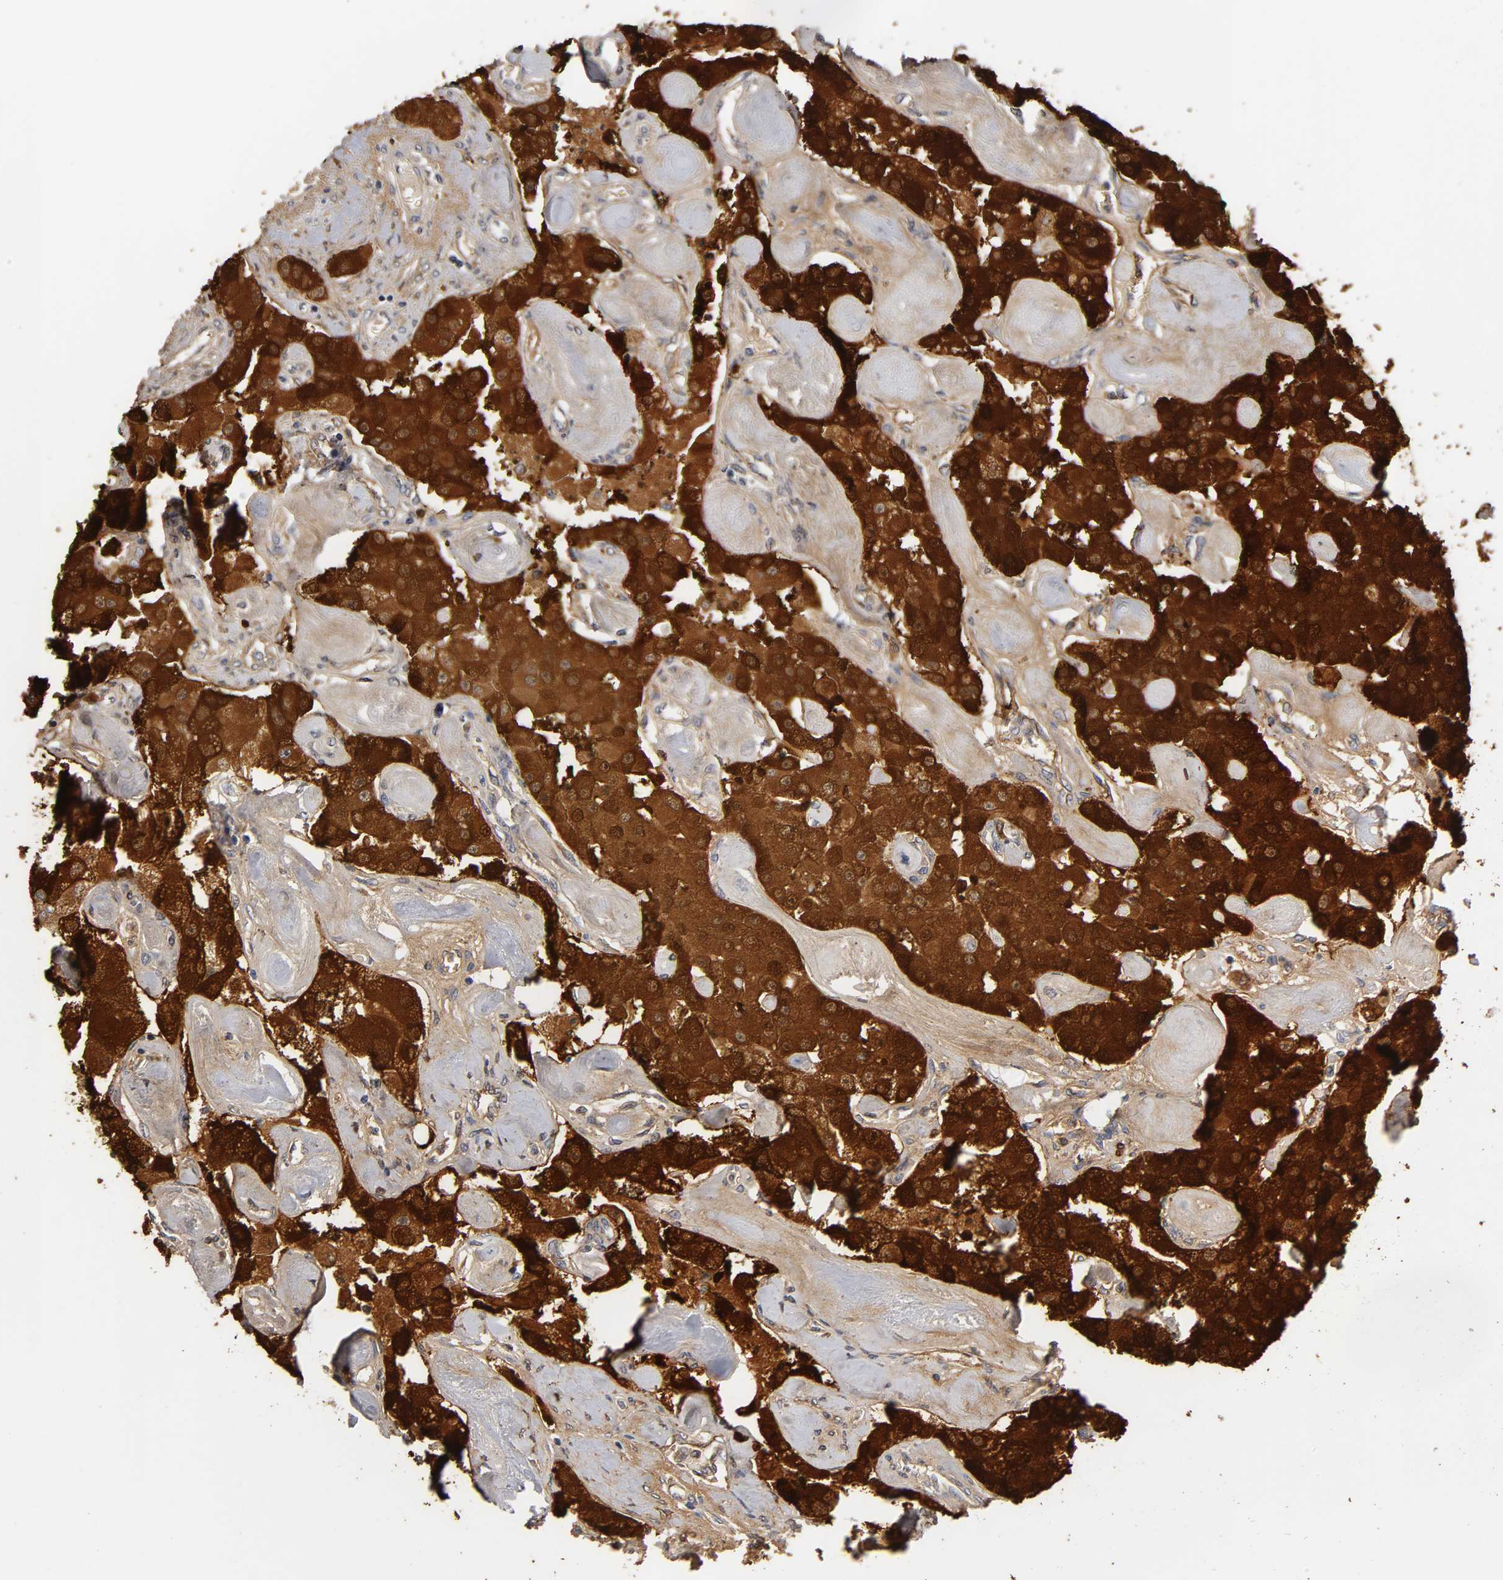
{"staining": {"intensity": "strong", "quantity": ">75%", "location": "cytoplasmic/membranous,nuclear"}, "tissue": "carcinoid", "cell_type": "Tumor cells", "image_type": "cancer", "snomed": [{"axis": "morphology", "description": "Carcinoid, malignant, NOS"}, {"axis": "topography", "description": "Pancreas"}], "caption": "IHC staining of carcinoid, which displays high levels of strong cytoplasmic/membranous and nuclear positivity in about >75% of tumor cells indicating strong cytoplasmic/membranous and nuclear protein positivity. The staining was performed using DAB (3,3'-diaminobenzidine) (brown) for protein detection and nuclei were counterstained in hematoxylin (blue).", "gene": "ISG15", "patient": {"sex": "male", "age": 41}}